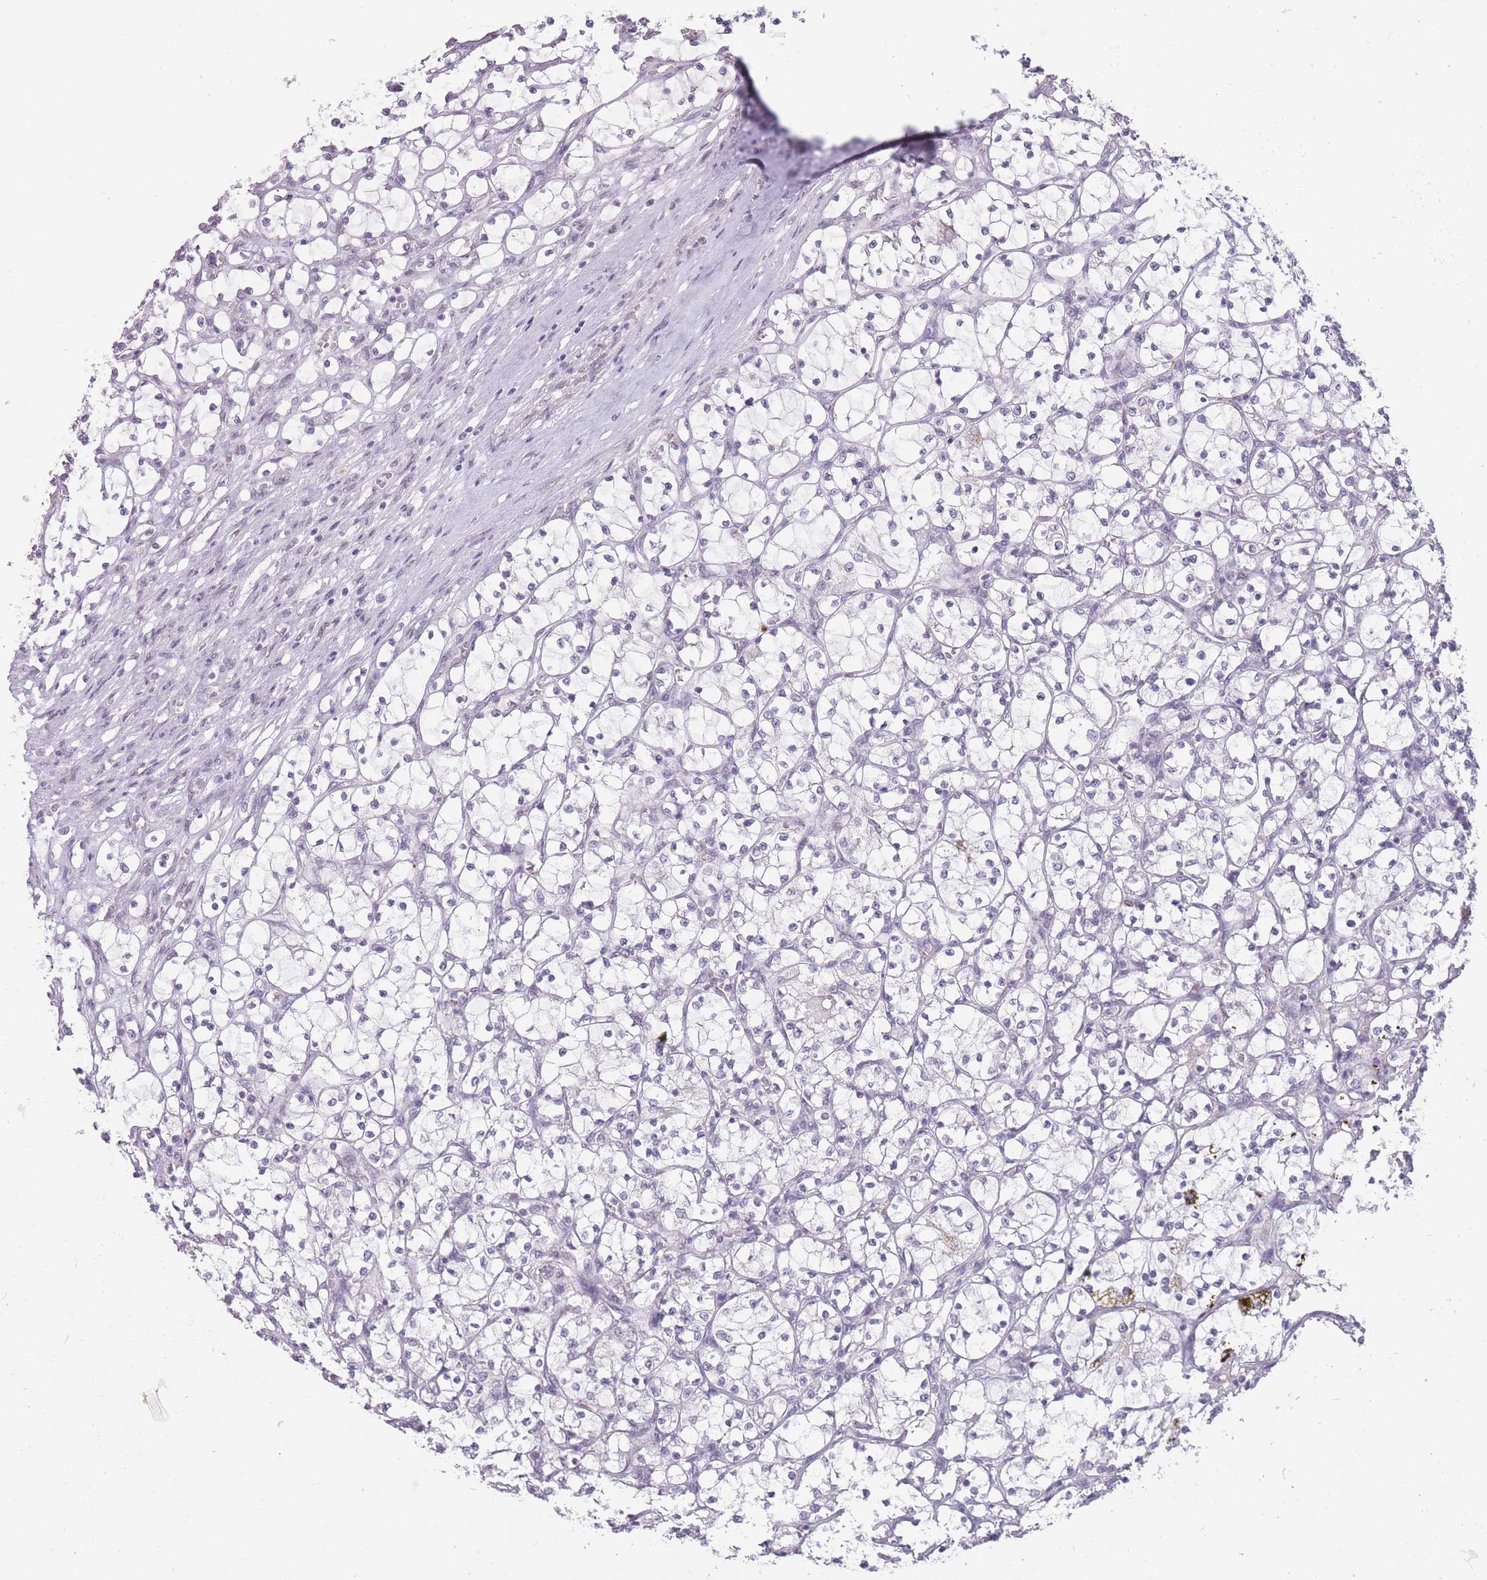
{"staining": {"intensity": "negative", "quantity": "none", "location": "none"}, "tissue": "renal cancer", "cell_type": "Tumor cells", "image_type": "cancer", "snomed": [{"axis": "morphology", "description": "Adenocarcinoma, NOS"}, {"axis": "topography", "description": "Kidney"}], "caption": "Human renal adenocarcinoma stained for a protein using immunohistochemistry (IHC) displays no expression in tumor cells.", "gene": "HNRNPUL1", "patient": {"sex": "female", "age": 69}}